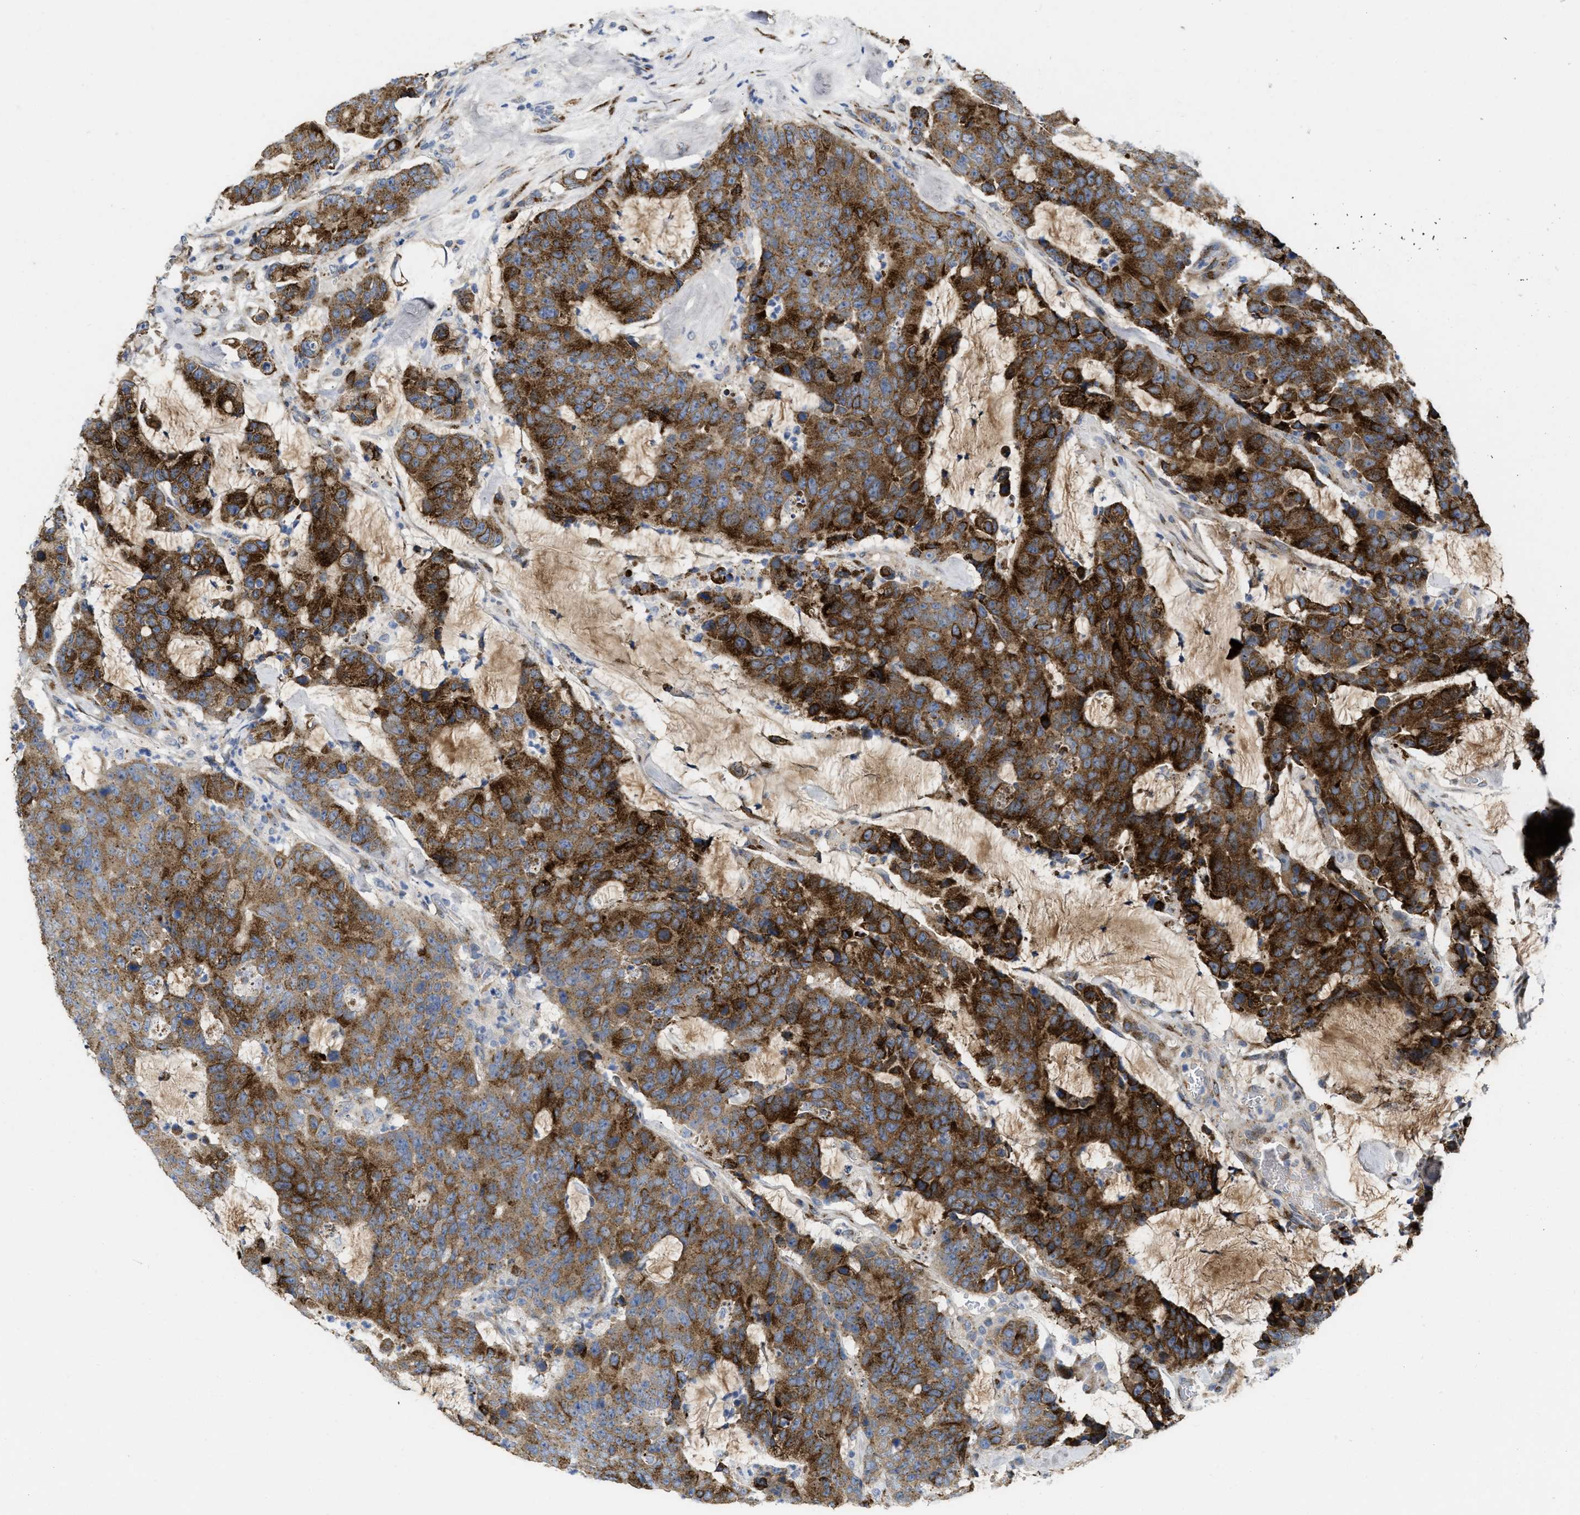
{"staining": {"intensity": "strong", "quantity": "25%-75%", "location": "cytoplasmic/membranous"}, "tissue": "colorectal cancer", "cell_type": "Tumor cells", "image_type": "cancer", "snomed": [{"axis": "morphology", "description": "Adenocarcinoma, NOS"}, {"axis": "topography", "description": "Colon"}], "caption": "Strong cytoplasmic/membranous expression for a protein is present in about 25%-75% of tumor cells of colorectal cancer using IHC.", "gene": "ZNF70", "patient": {"sex": "female", "age": 86}}